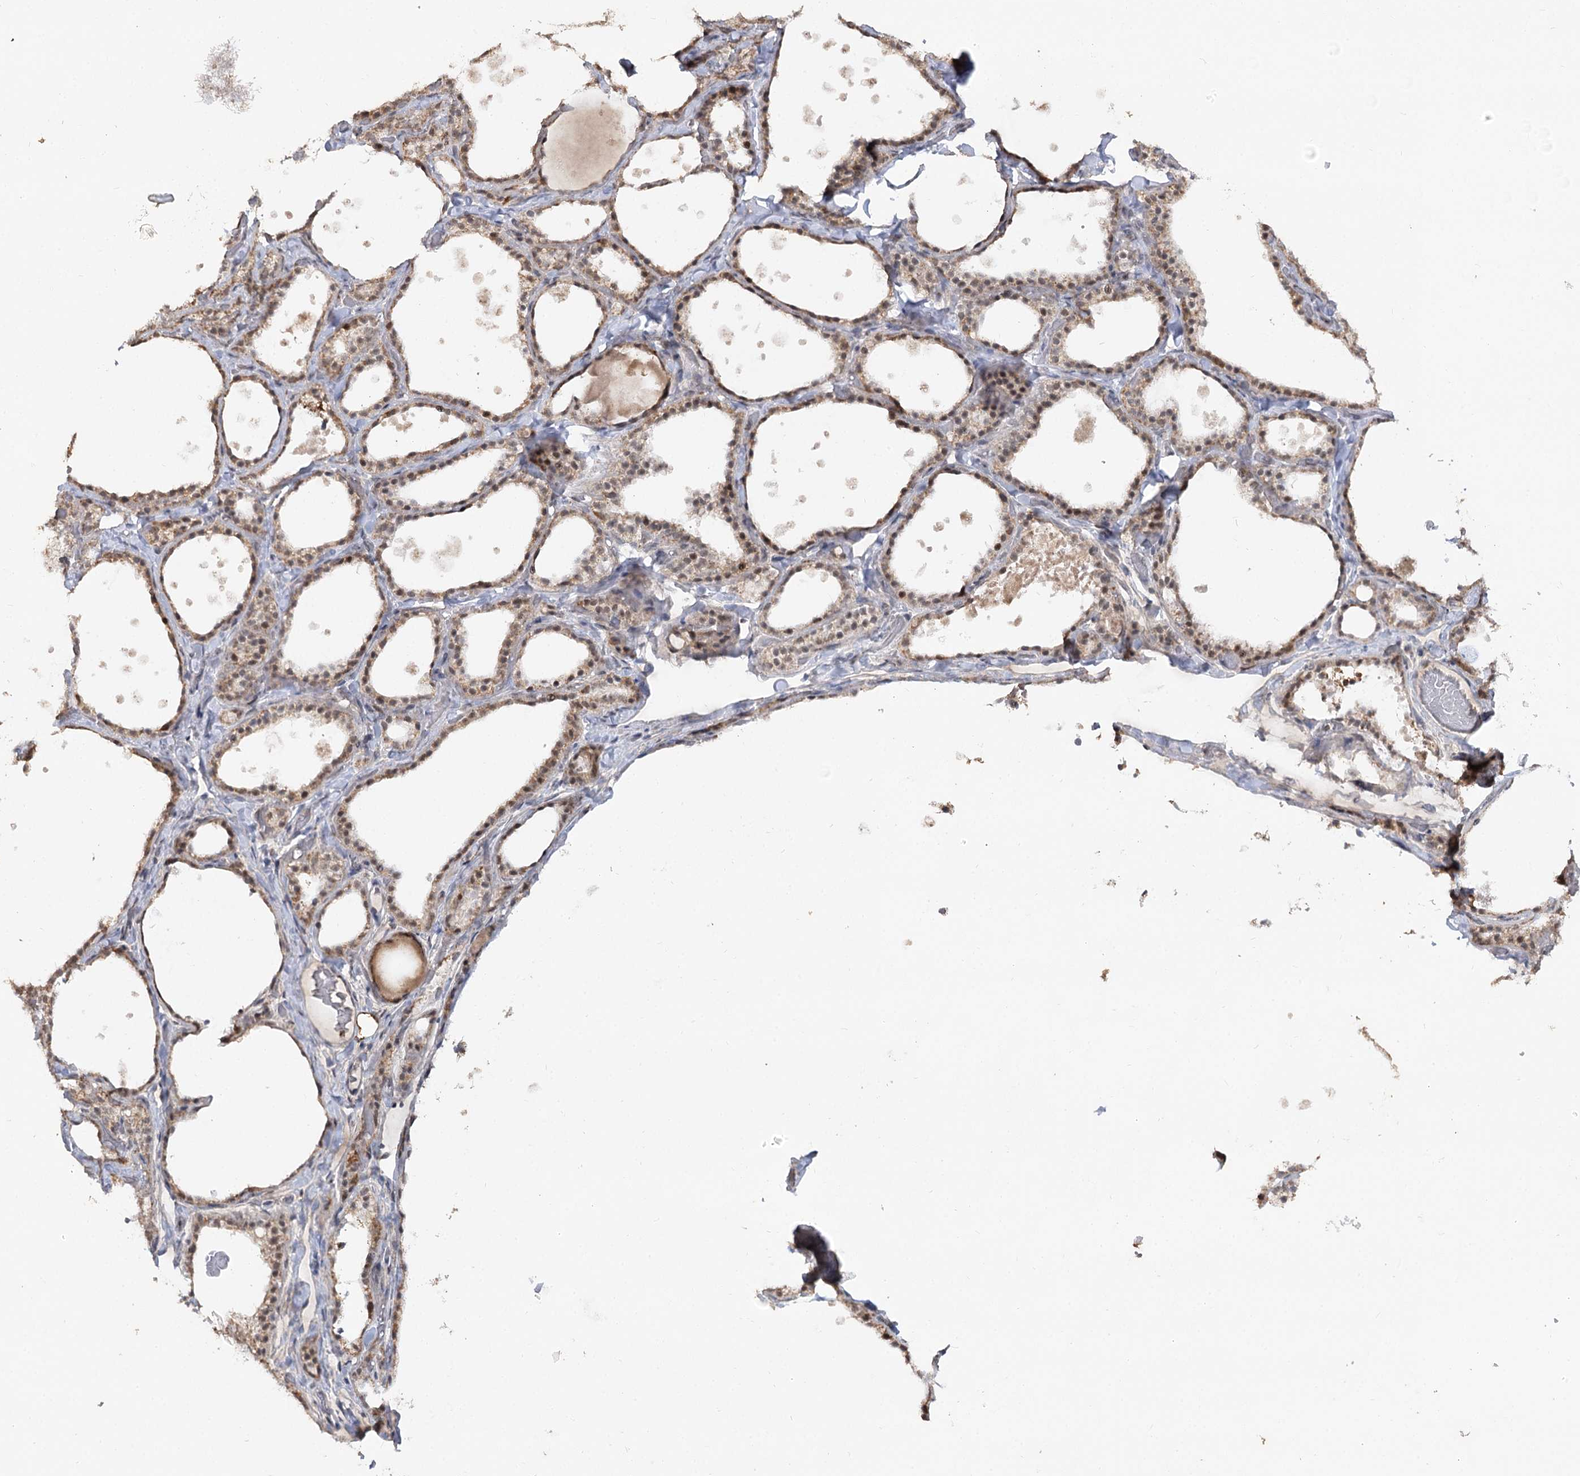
{"staining": {"intensity": "moderate", "quantity": ">75%", "location": "cytoplasmic/membranous,nuclear"}, "tissue": "thyroid gland", "cell_type": "Glandular cells", "image_type": "normal", "snomed": [{"axis": "morphology", "description": "Normal tissue, NOS"}, {"axis": "topography", "description": "Thyroid gland"}], "caption": "Brown immunohistochemical staining in benign human thyroid gland displays moderate cytoplasmic/membranous,nuclear expression in about >75% of glandular cells.", "gene": "RUFY4", "patient": {"sex": "female", "age": 44}}